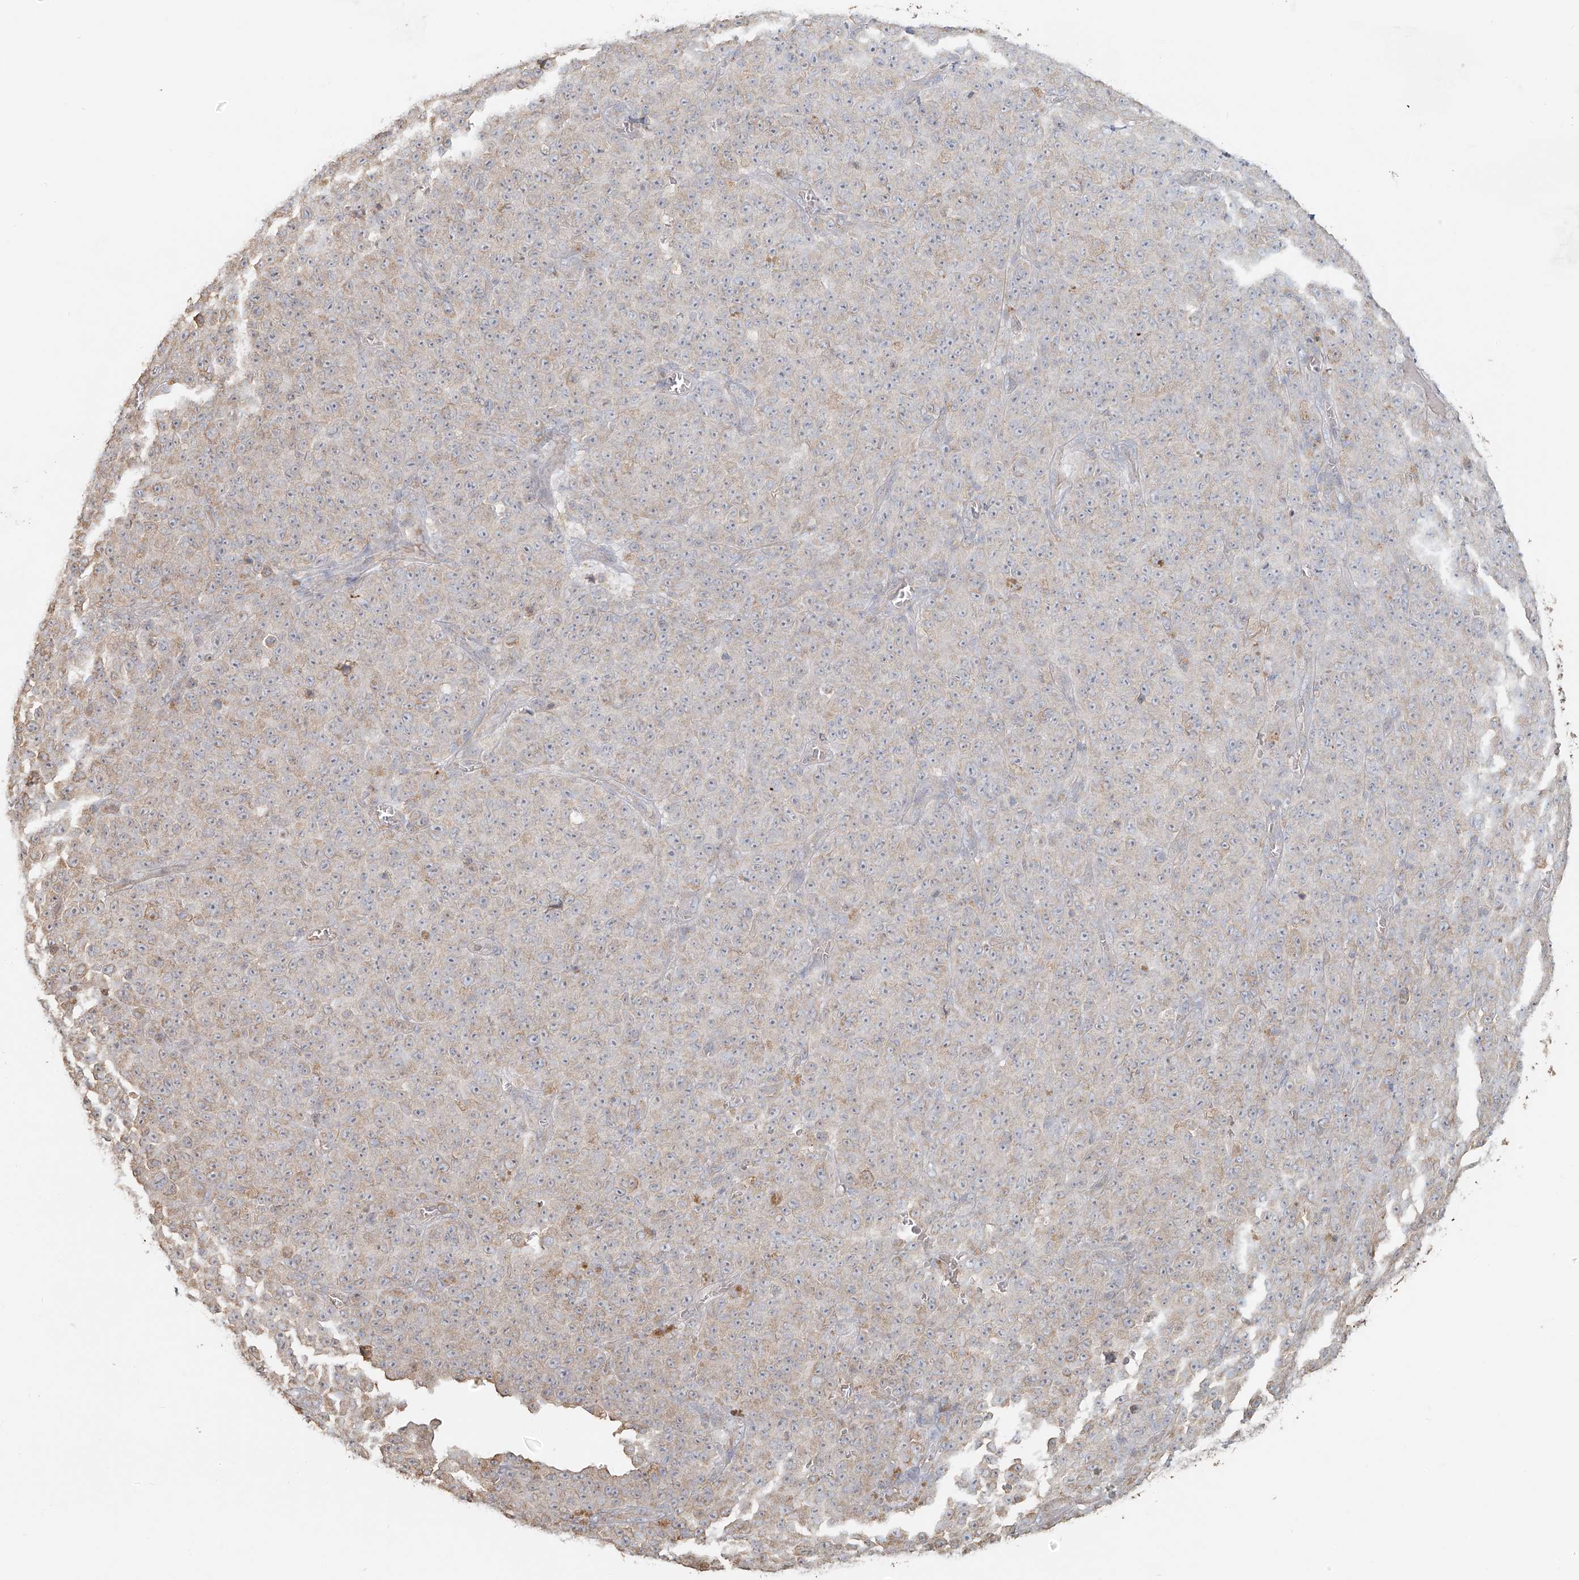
{"staining": {"intensity": "moderate", "quantity": "<25%", "location": "cytoplasmic/membranous"}, "tissue": "melanoma", "cell_type": "Tumor cells", "image_type": "cancer", "snomed": [{"axis": "morphology", "description": "Malignant melanoma, NOS"}, {"axis": "topography", "description": "Skin"}], "caption": "Malignant melanoma stained with a brown dye shows moderate cytoplasmic/membranous positive expression in approximately <25% of tumor cells.", "gene": "NPHS1", "patient": {"sex": "female", "age": 82}}